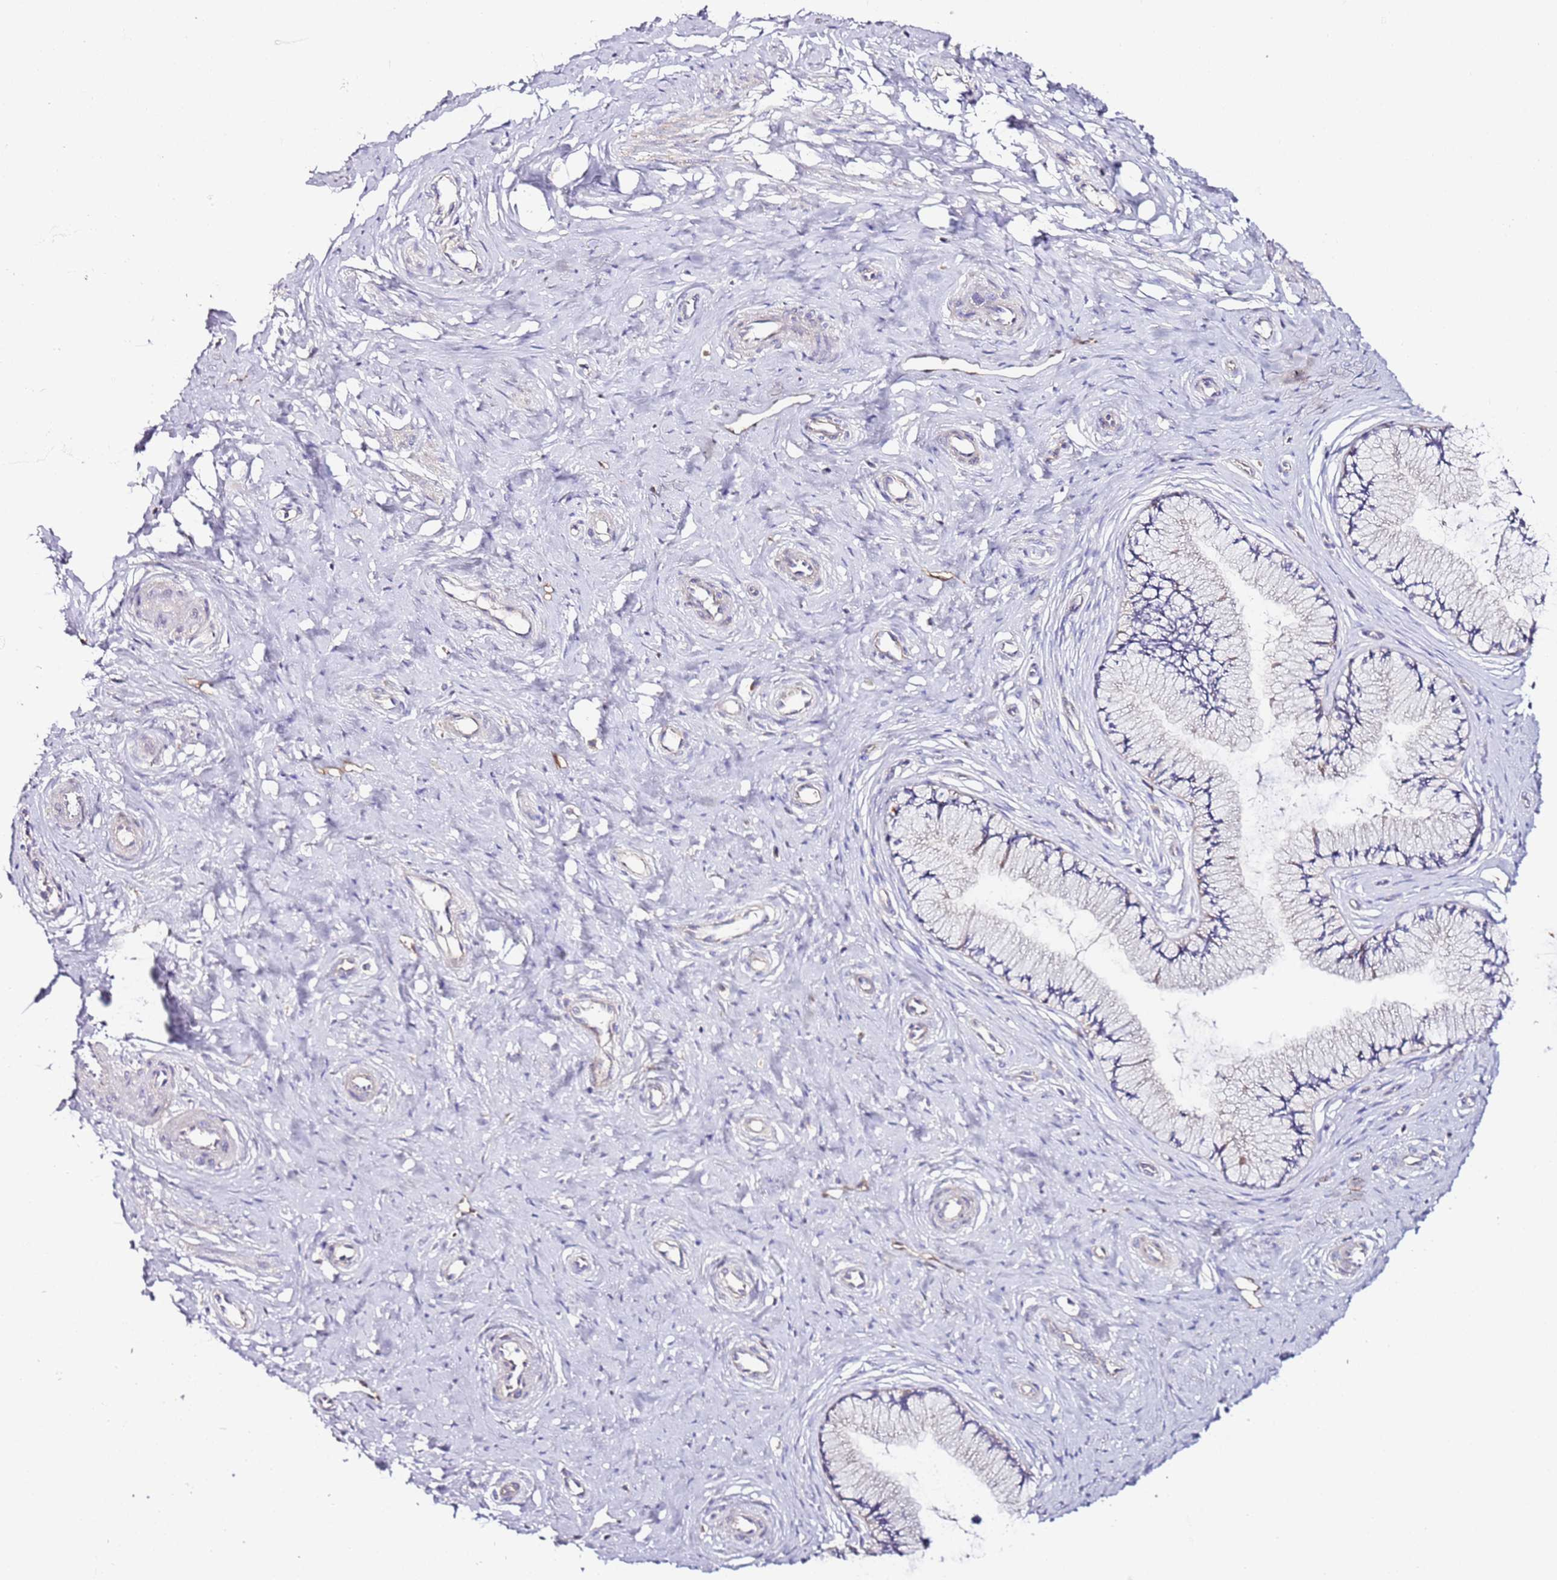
{"staining": {"intensity": "negative", "quantity": "none", "location": "none"}, "tissue": "cervix", "cell_type": "Glandular cells", "image_type": "normal", "snomed": [{"axis": "morphology", "description": "Normal tissue, NOS"}, {"axis": "topography", "description": "Cervix"}], "caption": "An IHC histopathology image of unremarkable cervix is shown. There is no staining in glandular cells of cervix.", "gene": "FLVCR1", "patient": {"sex": "female", "age": 36}}